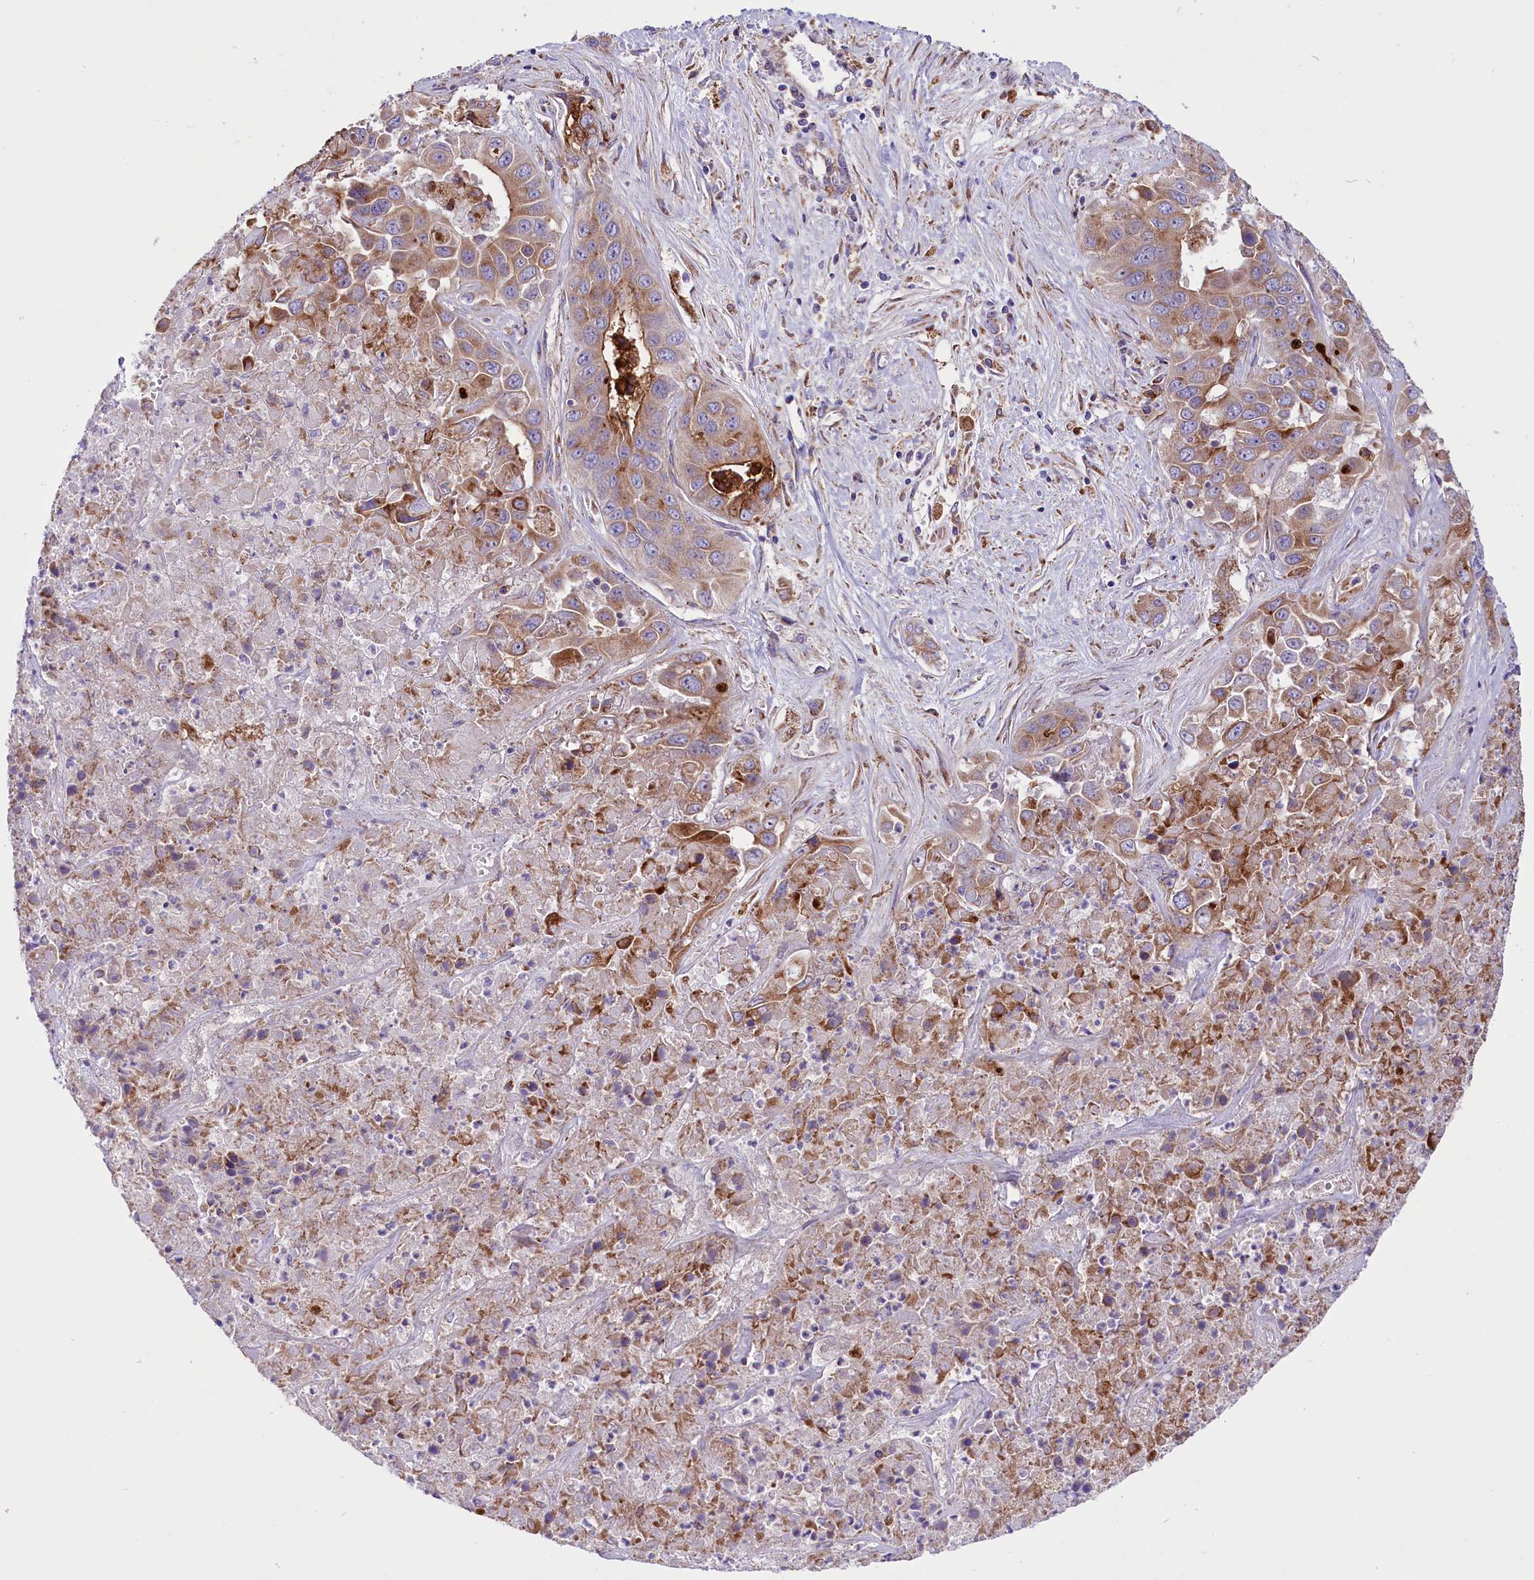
{"staining": {"intensity": "moderate", "quantity": ">75%", "location": "cytoplasmic/membranous"}, "tissue": "liver cancer", "cell_type": "Tumor cells", "image_type": "cancer", "snomed": [{"axis": "morphology", "description": "Cholangiocarcinoma"}, {"axis": "topography", "description": "Liver"}], "caption": "Human liver cancer stained with a brown dye reveals moderate cytoplasmic/membranous positive expression in approximately >75% of tumor cells.", "gene": "PTPRU", "patient": {"sex": "female", "age": 52}}